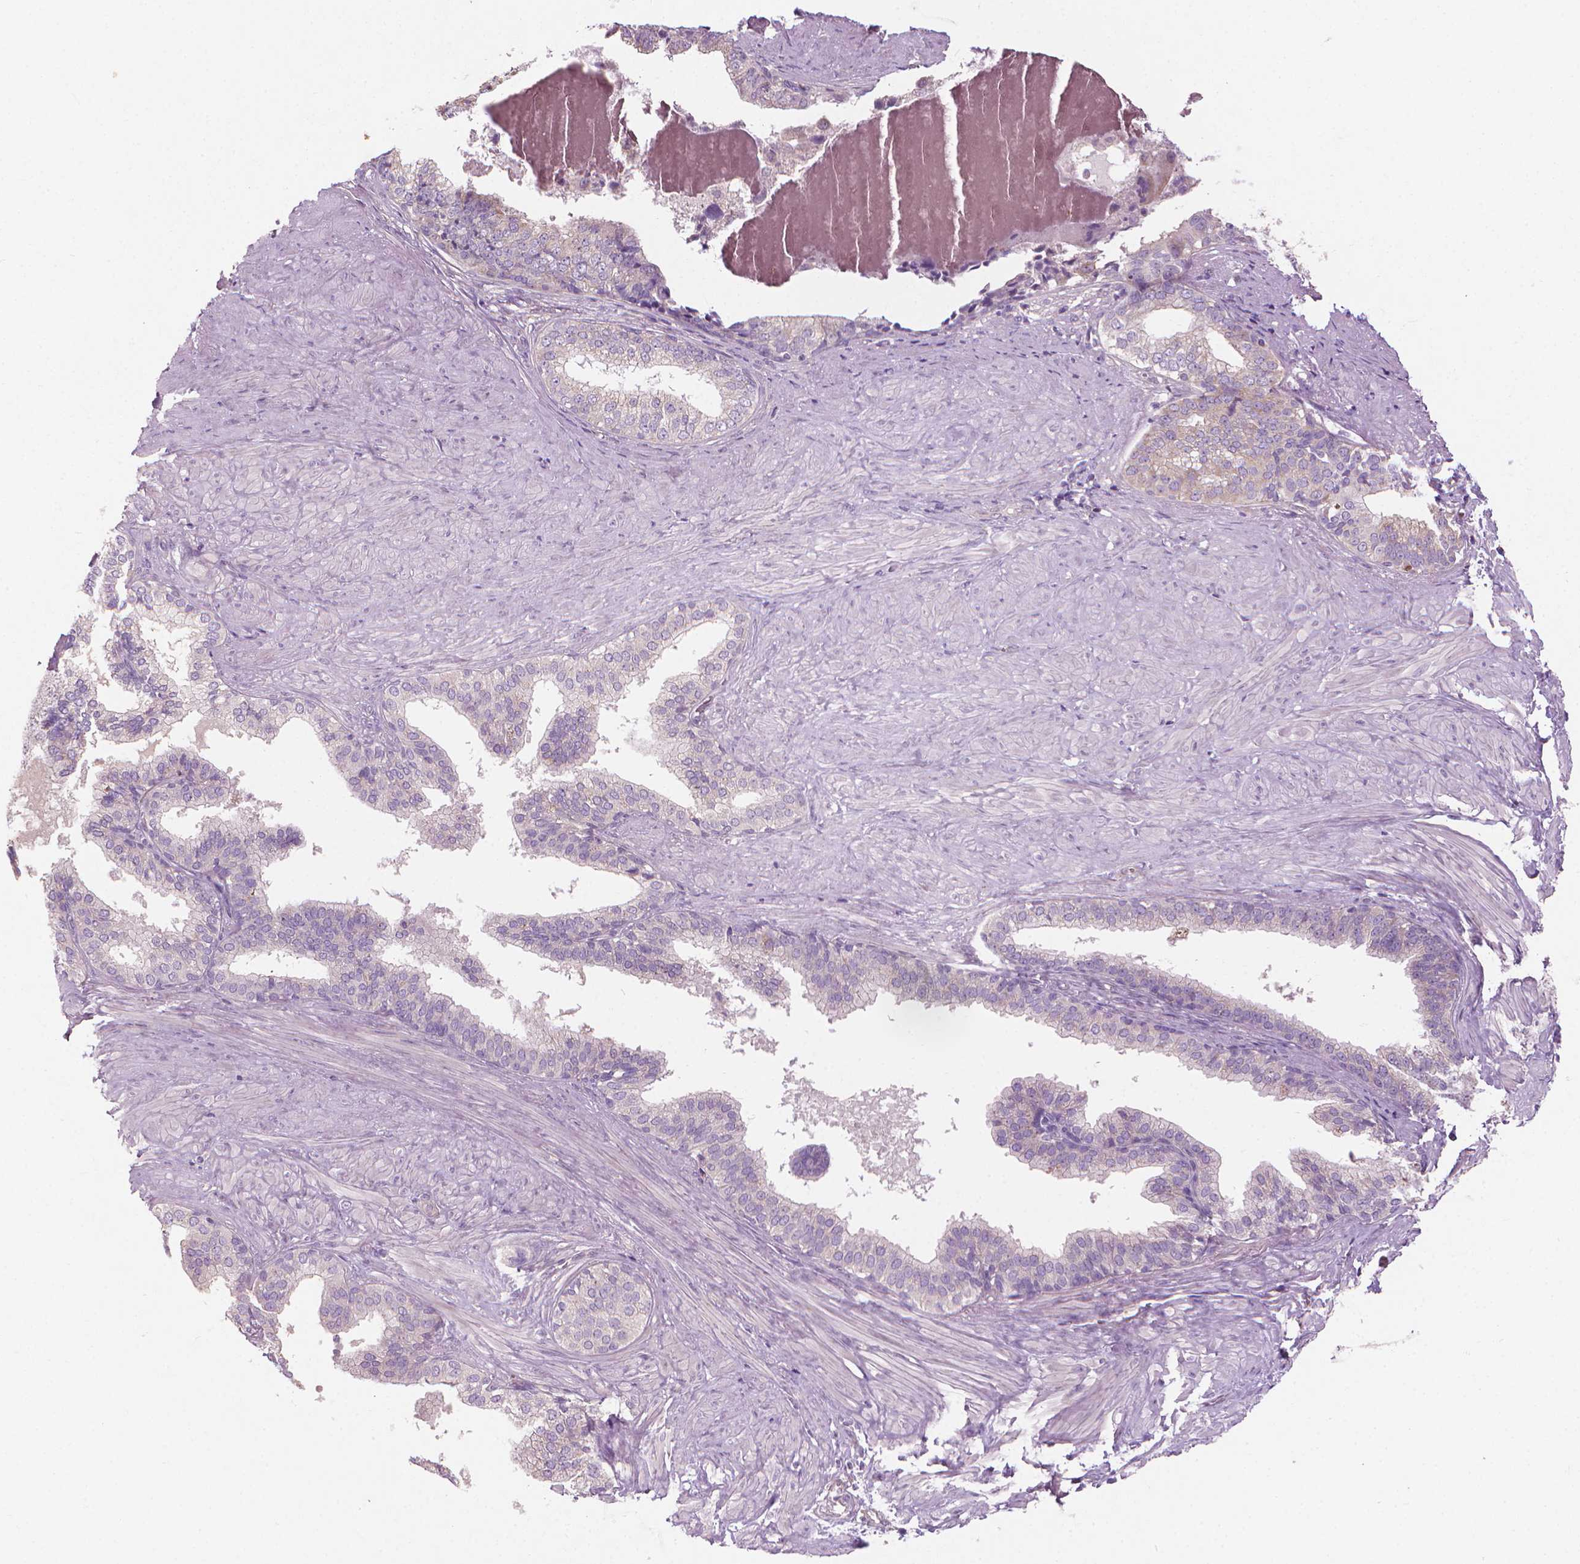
{"staining": {"intensity": "negative", "quantity": "none", "location": "none"}, "tissue": "prostate", "cell_type": "Glandular cells", "image_type": "normal", "snomed": [{"axis": "morphology", "description": "Normal tissue, NOS"}, {"axis": "topography", "description": "Prostate"}, {"axis": "topography", "description": "Peripheral nerve tissue"}], "caption": "Prostate stained for a protein using IHC exhibits no expression glandular cells.", "gene": "RIIAD1", "patient": {"sex": "male", "age": 55}}